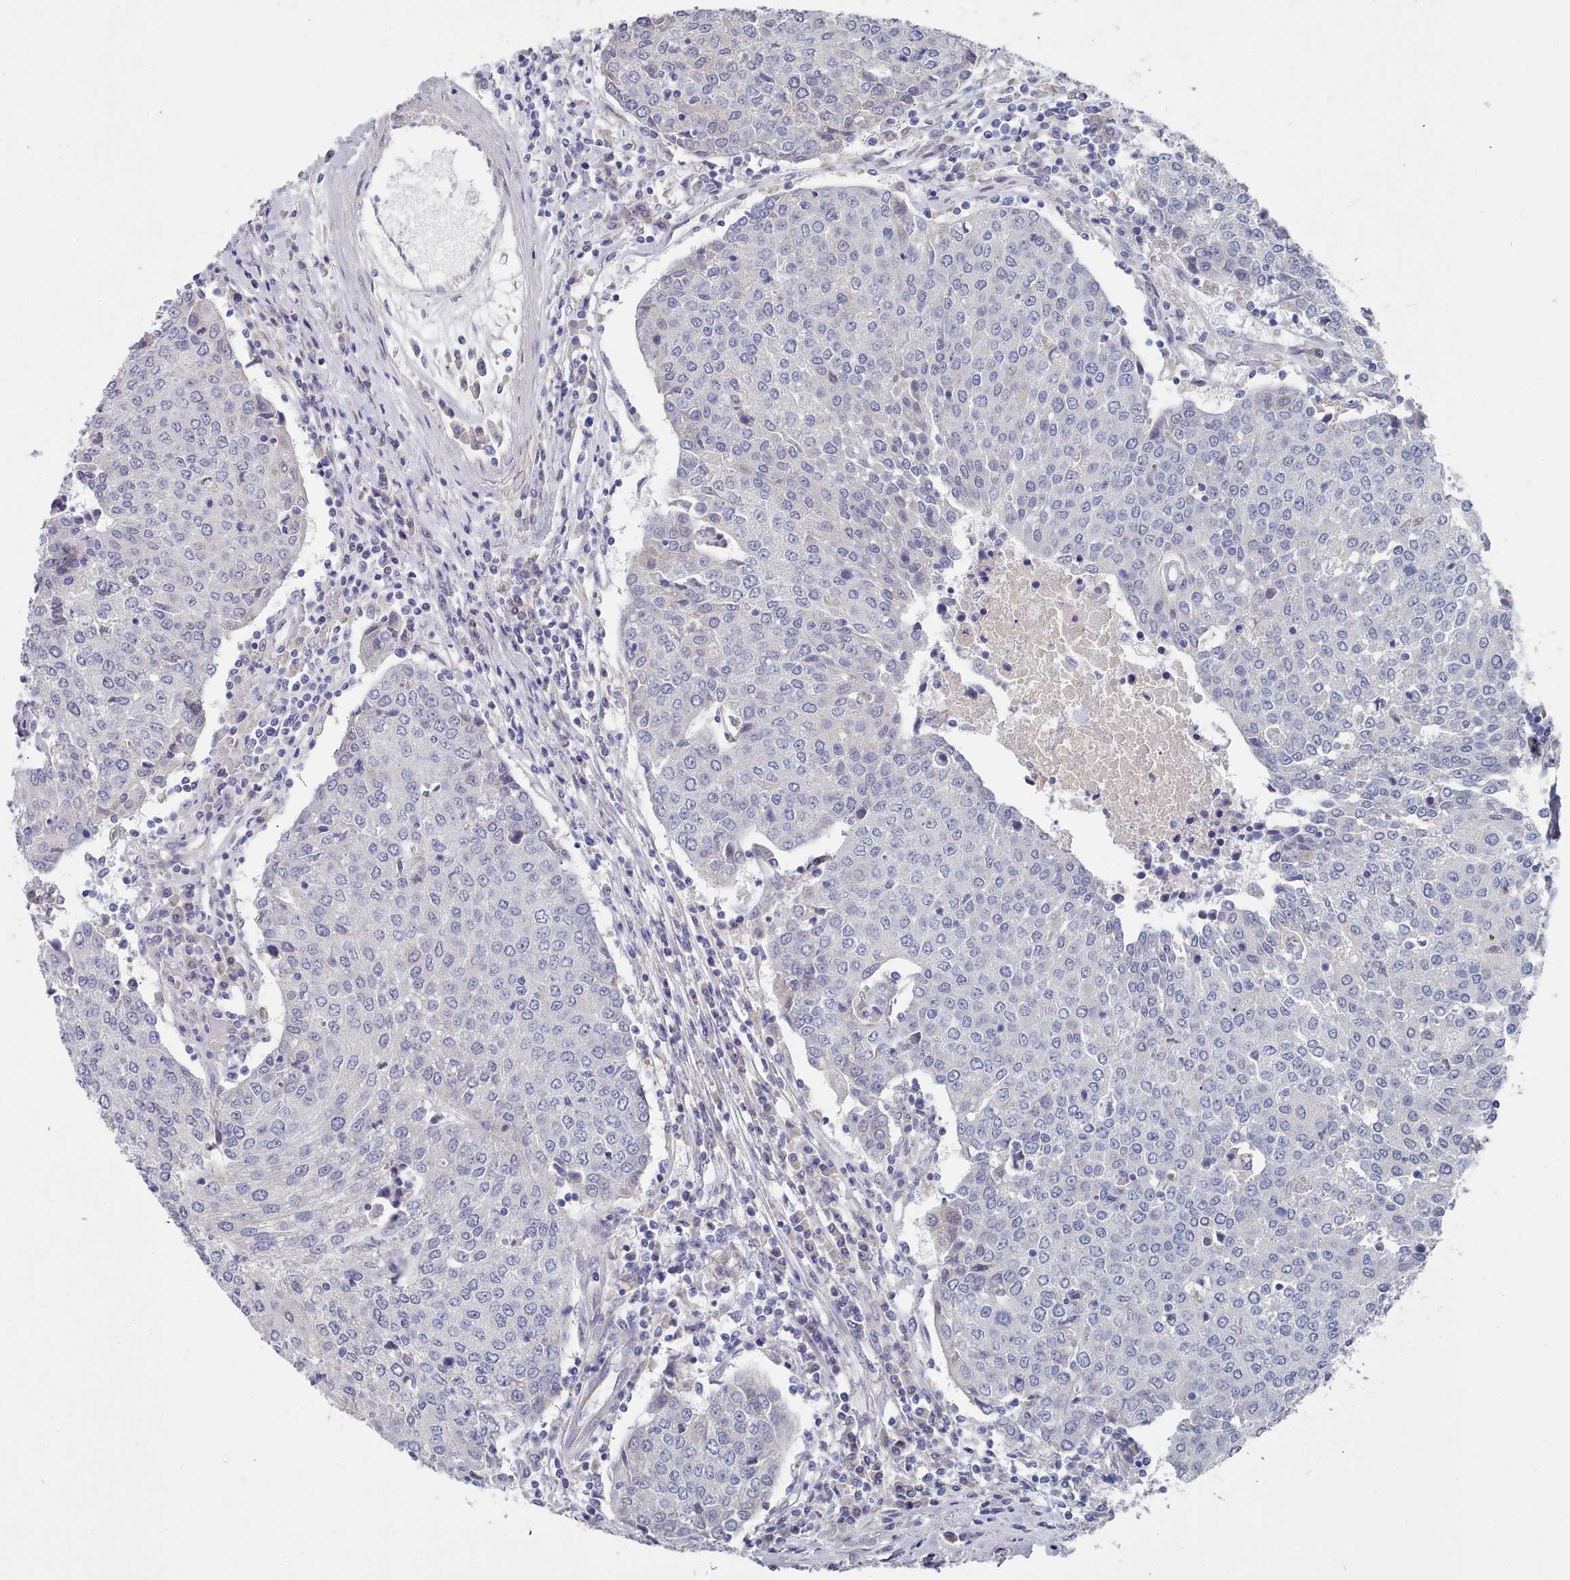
{"staining": {"intensity": "negative", "quantity": "none", "location": "none"}, "tissue": "urothelial cancer", "cell_type": "Tumor cells", "image_type": "cancer", "snomed": [{"axis": "morphology", "description": "Urothelial carcinoma, High grade"}, {"axis": "topography", "description": "Urinary bladder"}], "caption": "Tumor cells show no significant positivity in urothelial cancer.", "gene": "ACAD11", "patient": {"sex": "female", "age": 85}}